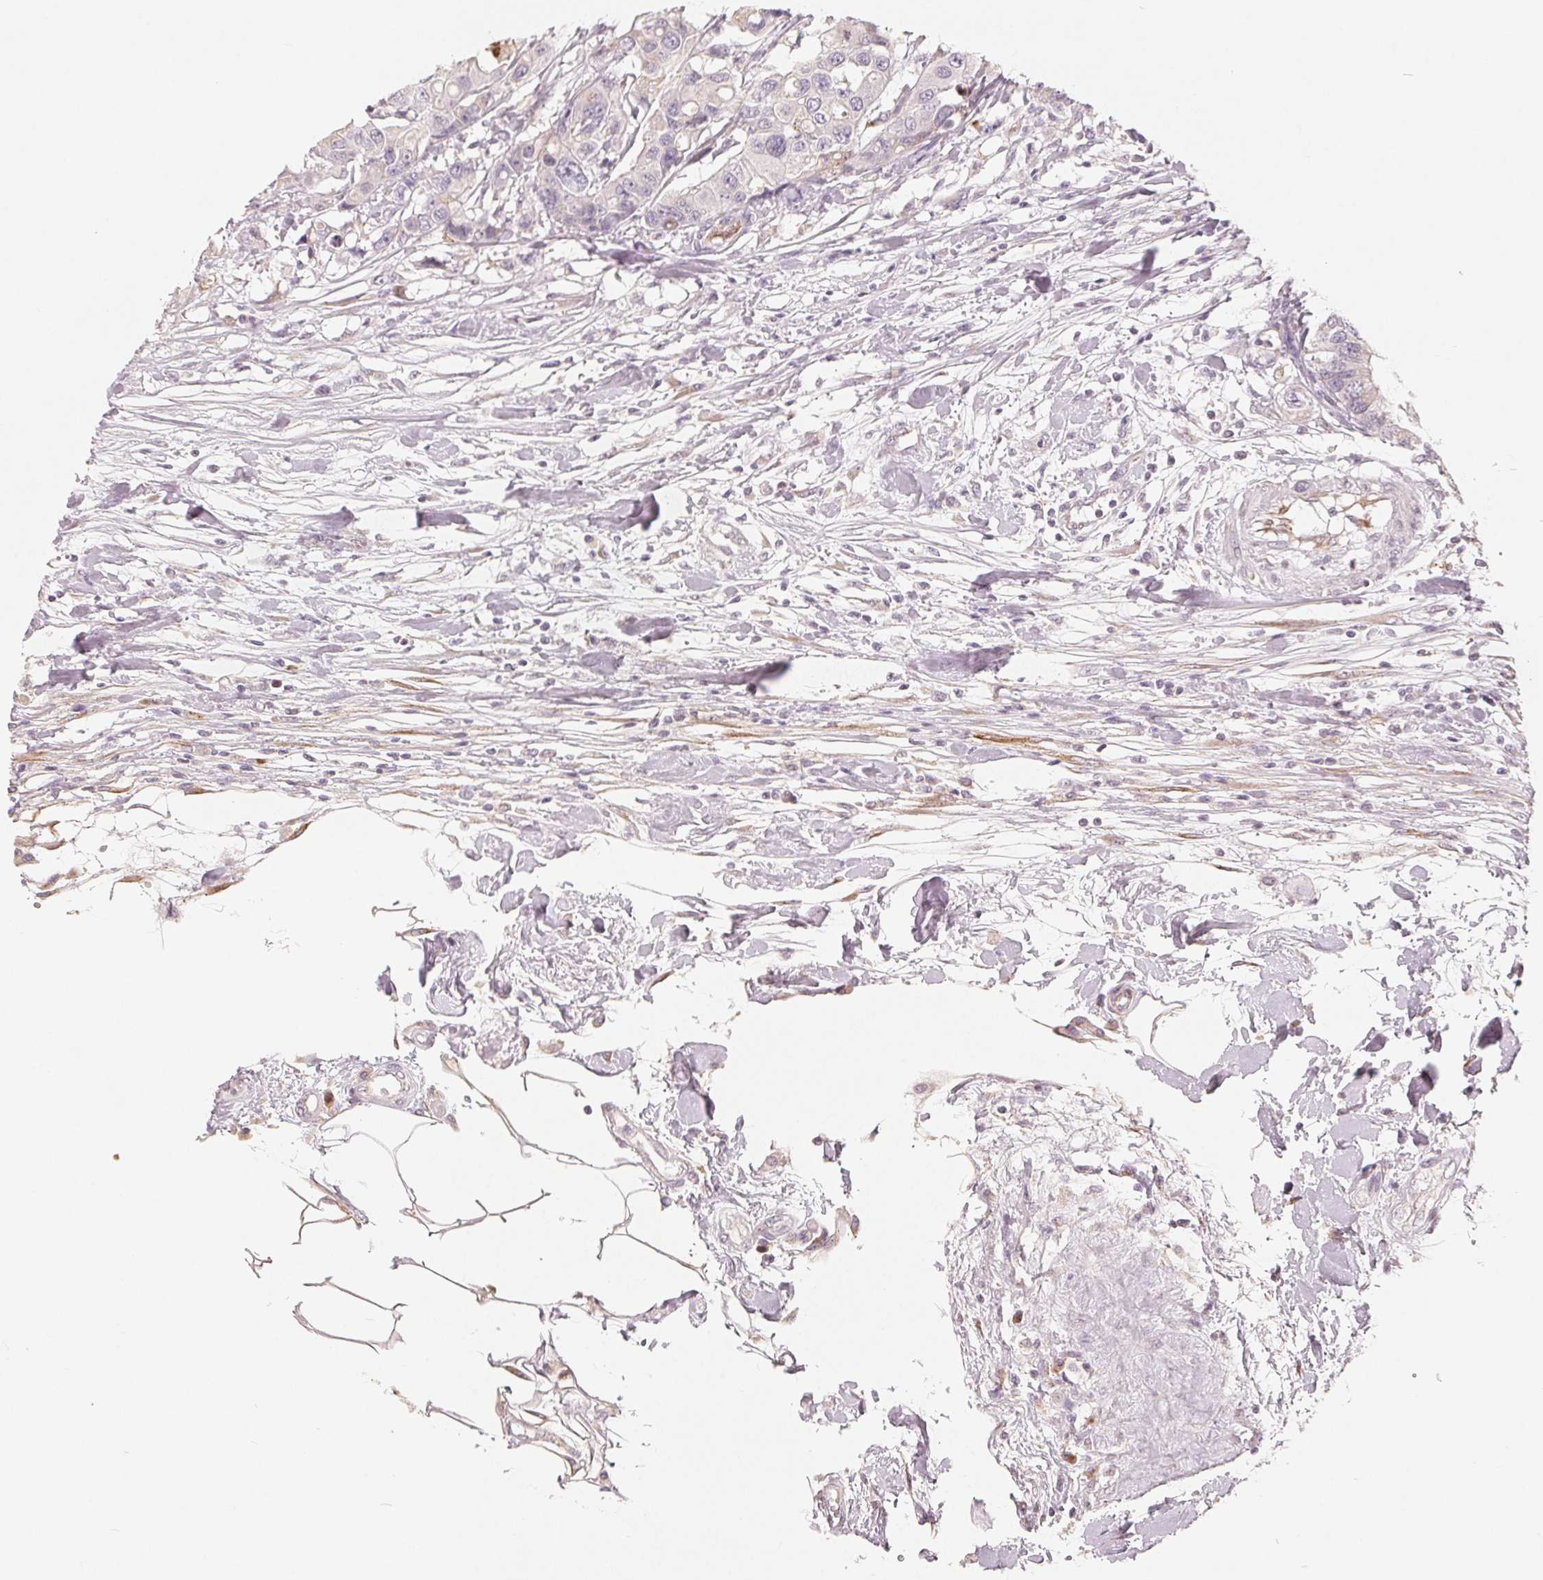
{"staining": {"intensity": "negative", "quantity": "none", "location": "none"}, "tissue": "colorectal cancer", "cell_type": "Tumor cells", "image_type": "cancer", "snomed": [{"axis": "morphology", "description": "Adenocarcinoma, NOS"}, {"axis": "topography", "description": "Colon"}], "caption": "Tumor cells are negative for brown protein staining in colorectal cancer. (DAB (3,3'-diaminobenzidine) immunohistochemistry, high magnification).", "gene": "TMSB15B", "patient": {"sex": "male", "age": 77}}